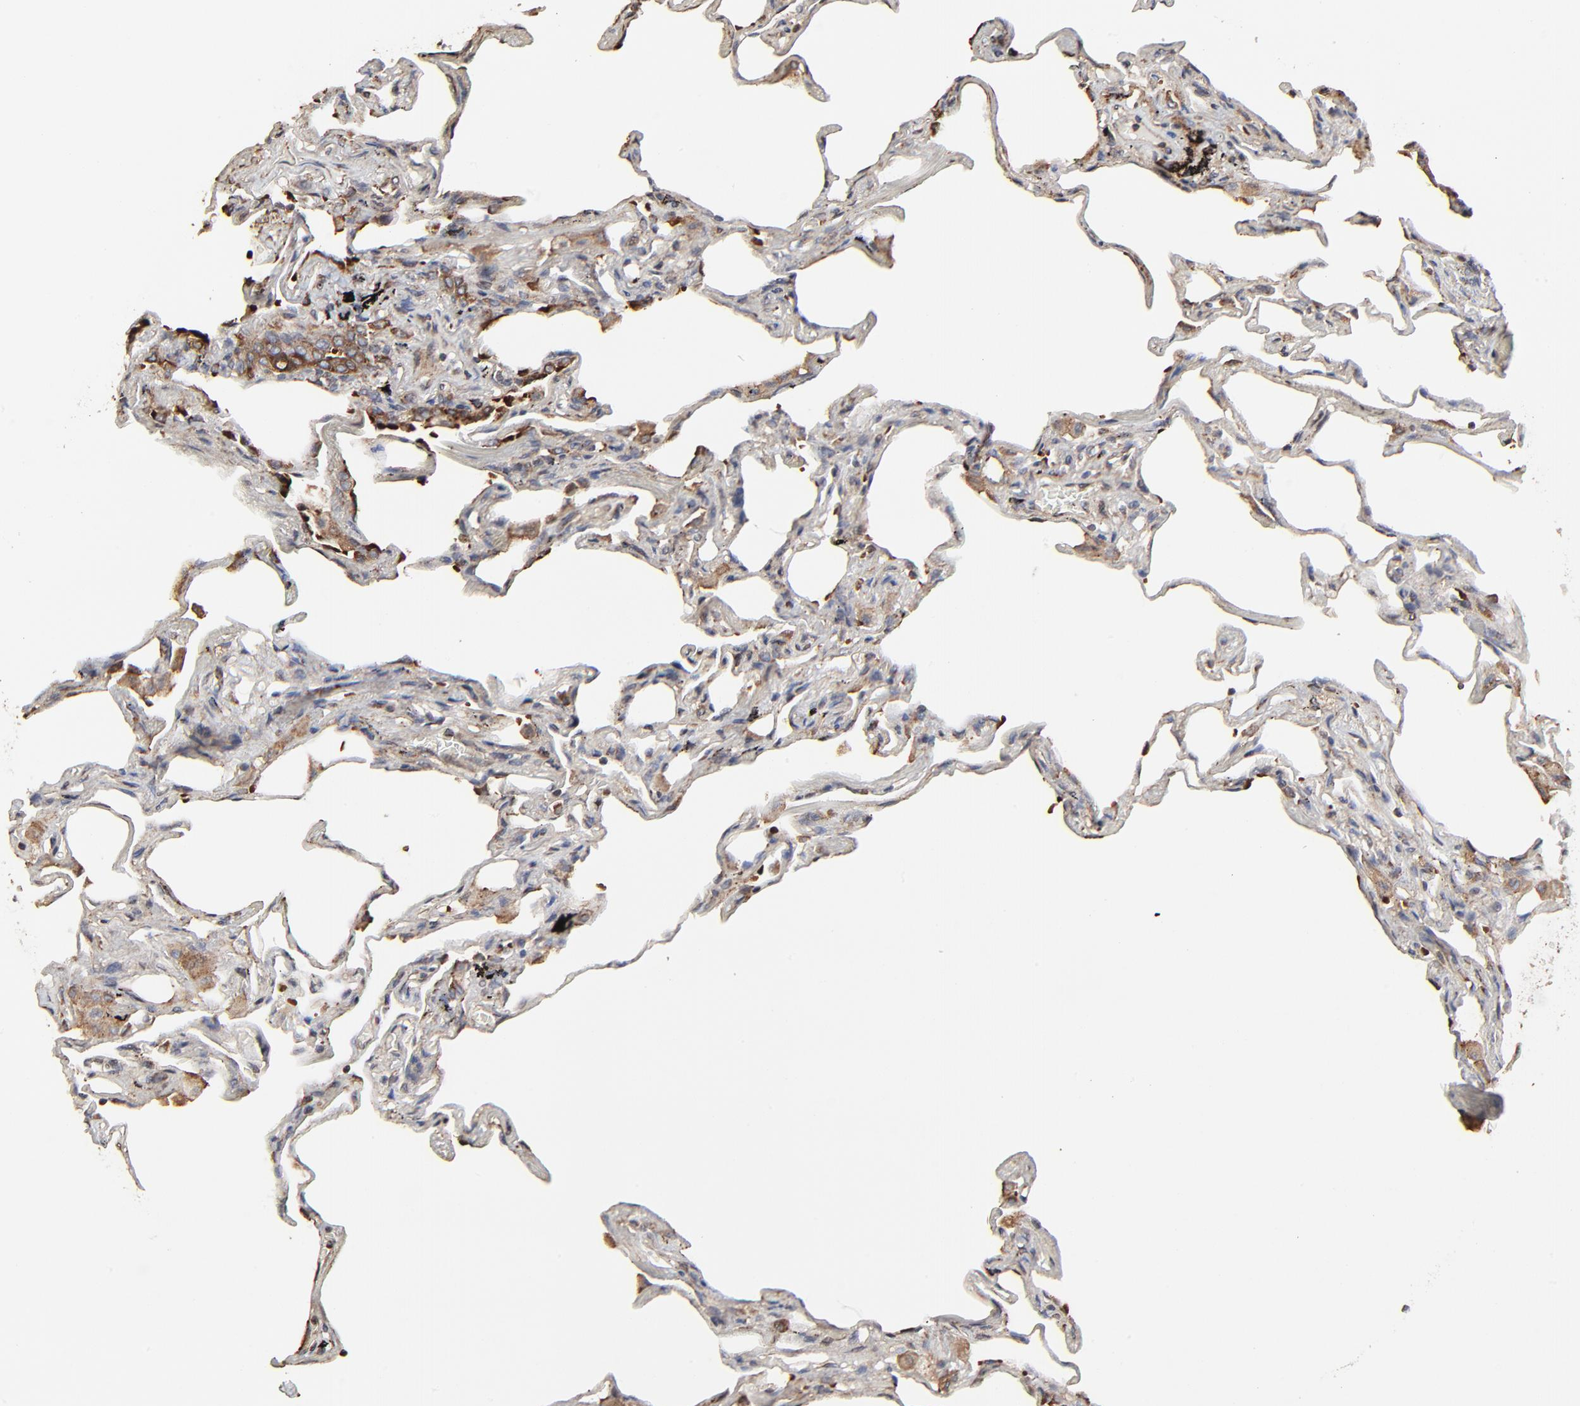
{"staining": {"intensity": "moderate", "quantity": ">75%", "location": "cytoplasmic/membranous"}, "tissue": "lung", "cell_type": "Alveolar cells", "image_type": "normal", "snomed": [{"axis": "morphology", "description": "Normal tissue, NOS"}, {"axis": "morphology", "description": "Inflammation, NOS"}, {"axis": "topography", "description": "Lung"}], "caption": "A high-resolution photomicrograph shows IHC staining of normal lung, which exhibits moderate cytoplasmic/membranous positivity in approximately >75% of alveolar cells.", "gene": "ELP2", "patient": {"sex": "male", "age": 69}}